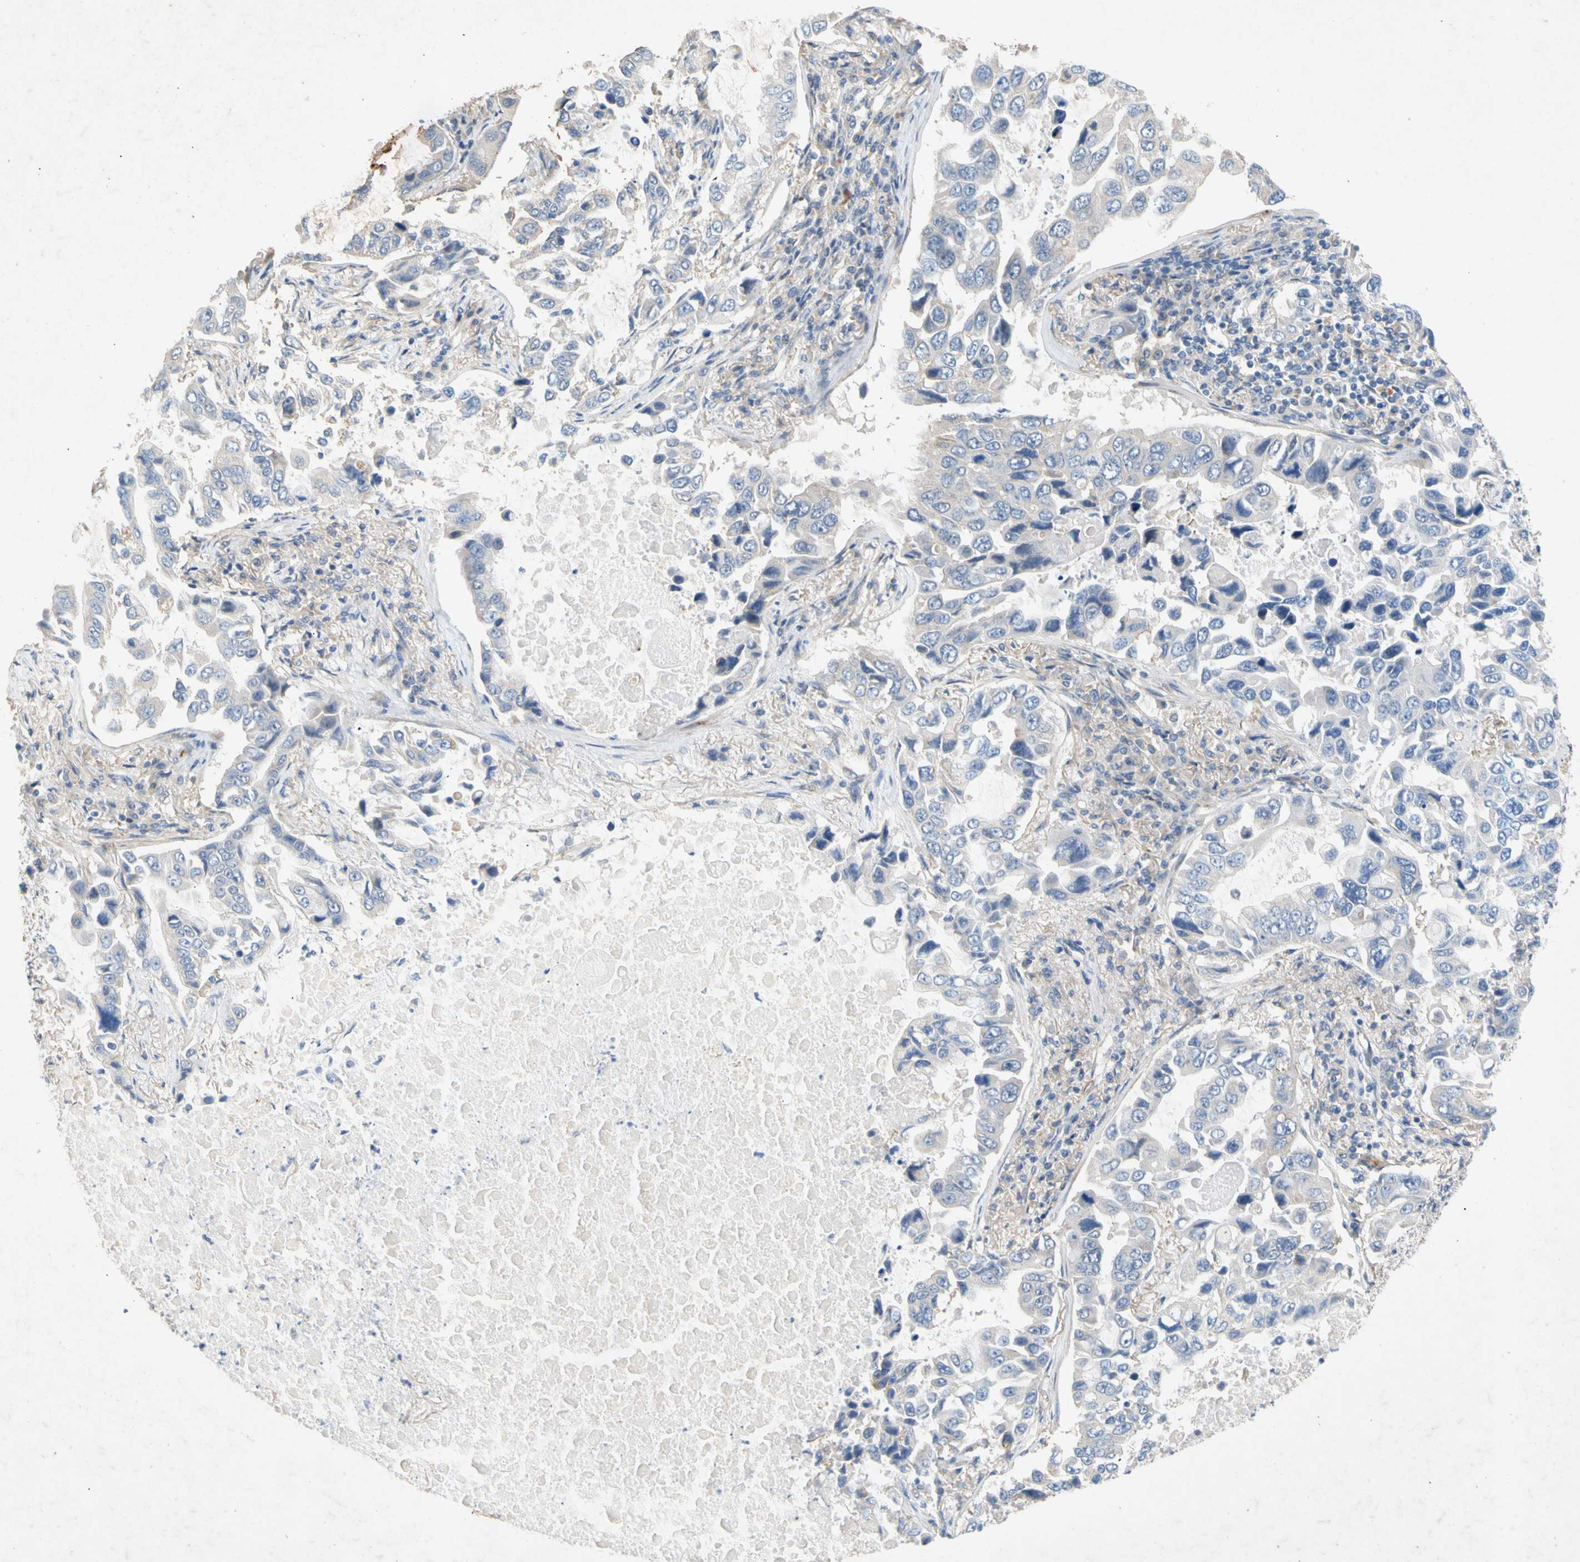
{"staining": {"intensity": "negative", "quantity": "none", "location": "none"}, "tissue": "lung cancer", "cell_type": "Tumor cells", "image_type": "cancer", "snomed": [{"axis": "morphology", "description": "Adenocarcinoma, NOS"}, {"axis": "topography", "description": "Lung"}], "caption": "There is no significant staining in tumor cells of lung cancer. The staining is performed using DAB brown chromogen with nuclei counter-stained in using hematoxylin.", "gene": "GASK1B", "patient": {"sex": "male", "age": 64}}